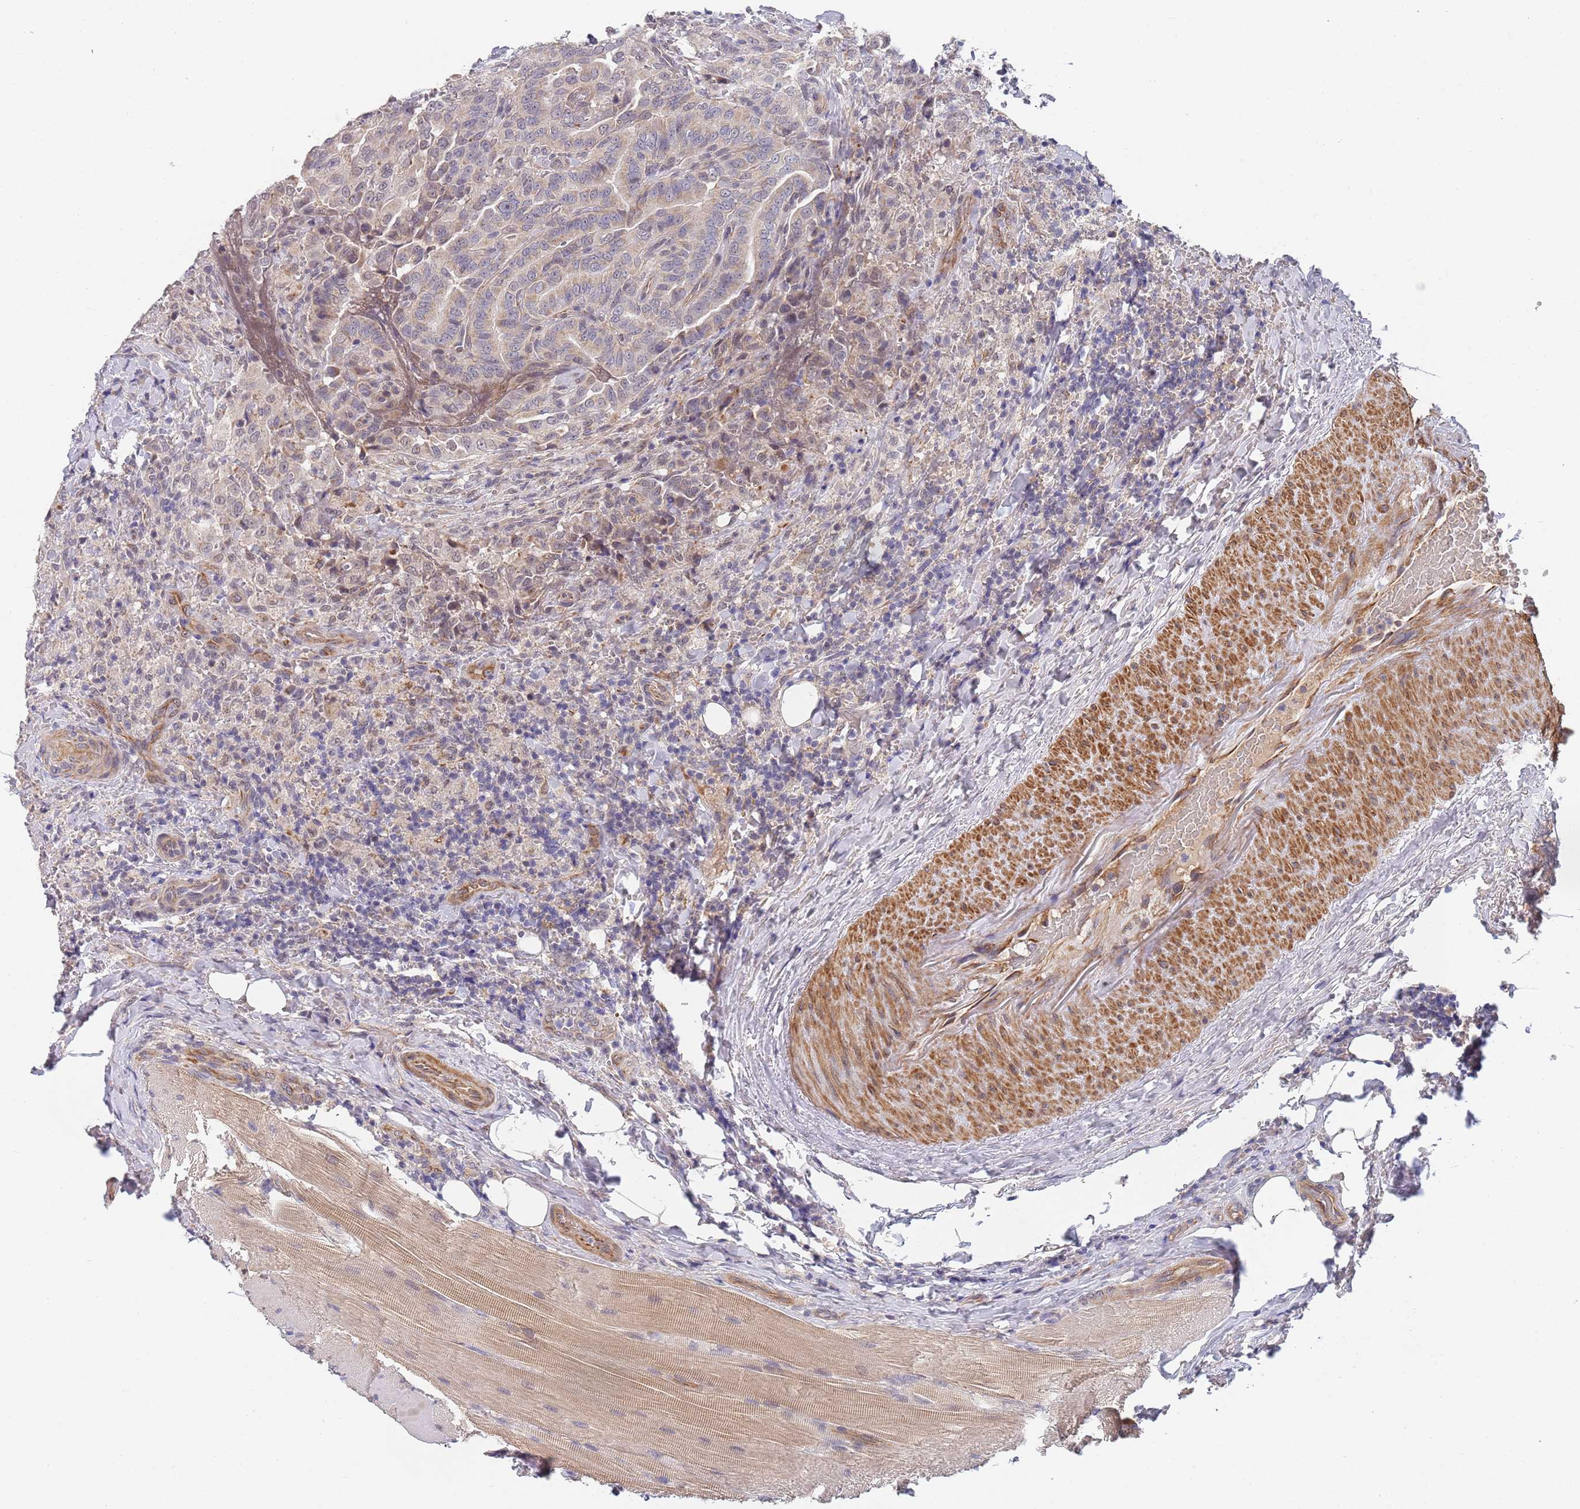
{"staining": {"intensity": "weak", "quantity": "<25%", "location": "nuclear"}, "tissue": "thyroid cancer", "cell_type": "Tumor cells", "image_type": "cancer", "snomed": [{"axis": "morphology", "description": "Papillary adenocarcinoma, NOS"}, {"axis": "topography", "description": "Thyroid gland"}], "caption": "Immunohistochemical staining of human thyroid cancer demonstrates no significant staining in tumor cells.", "gene": "B4GALT4", "patient": {"sex": "male", "age": 61}}